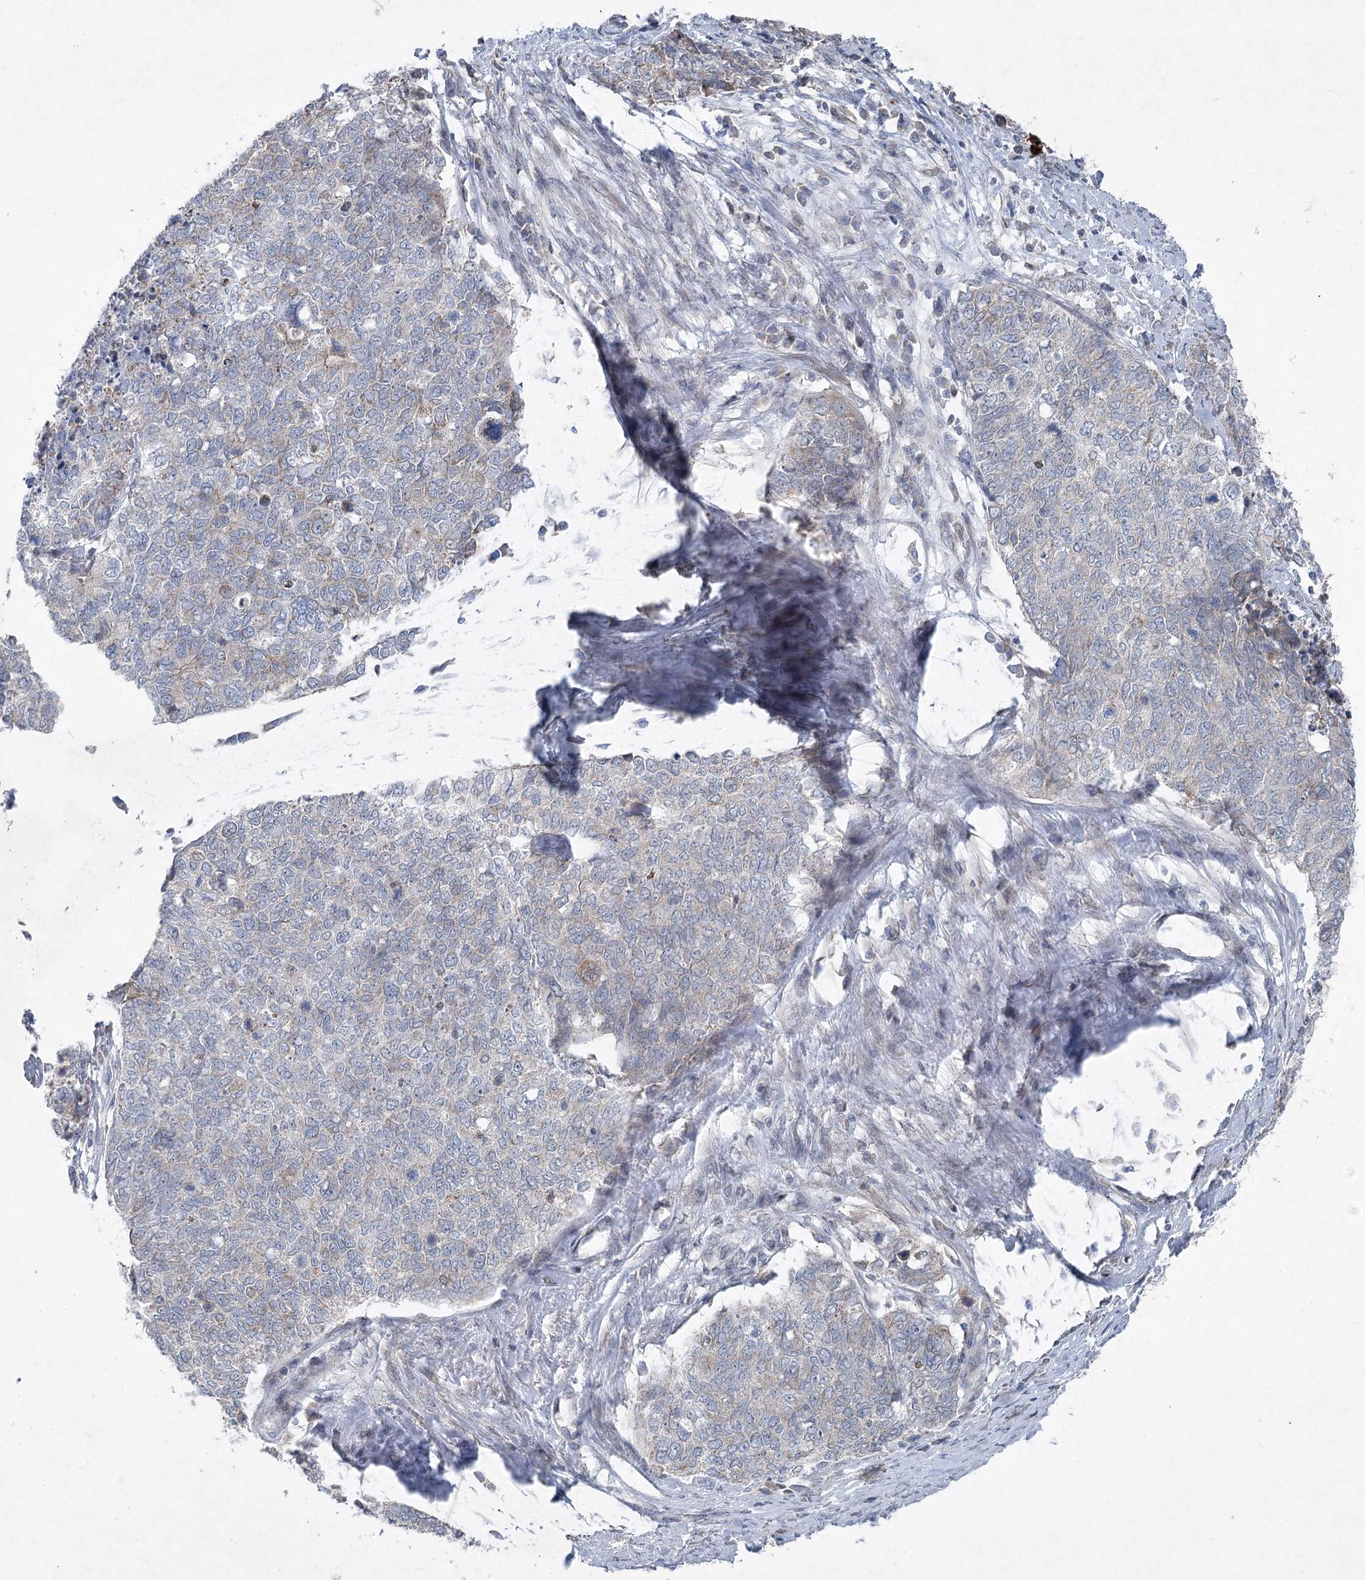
{"staining": {"intensity": "negative", "quantity": "none", "location": "none"}, "tissue": "cervical cancer", "cell_type": "Tumor cells", "image_type": "cancer", "snomed": [{"axis": "morphology", "description": "Squamous cell carcinoma, NOS"}, {"axis": "topography", "description": "Cervix"}], "caption": "Cervical cancer (squamous cell carcinoma) was stained to show a protein in brown. There is no significant staining in tumor cells. The staining is performed using DAB brown chromogen with nuclei counter-stained in using hematoxylin.", "gene": "PLA2G12A", "patient": {"sex": "female", "age": 63}}